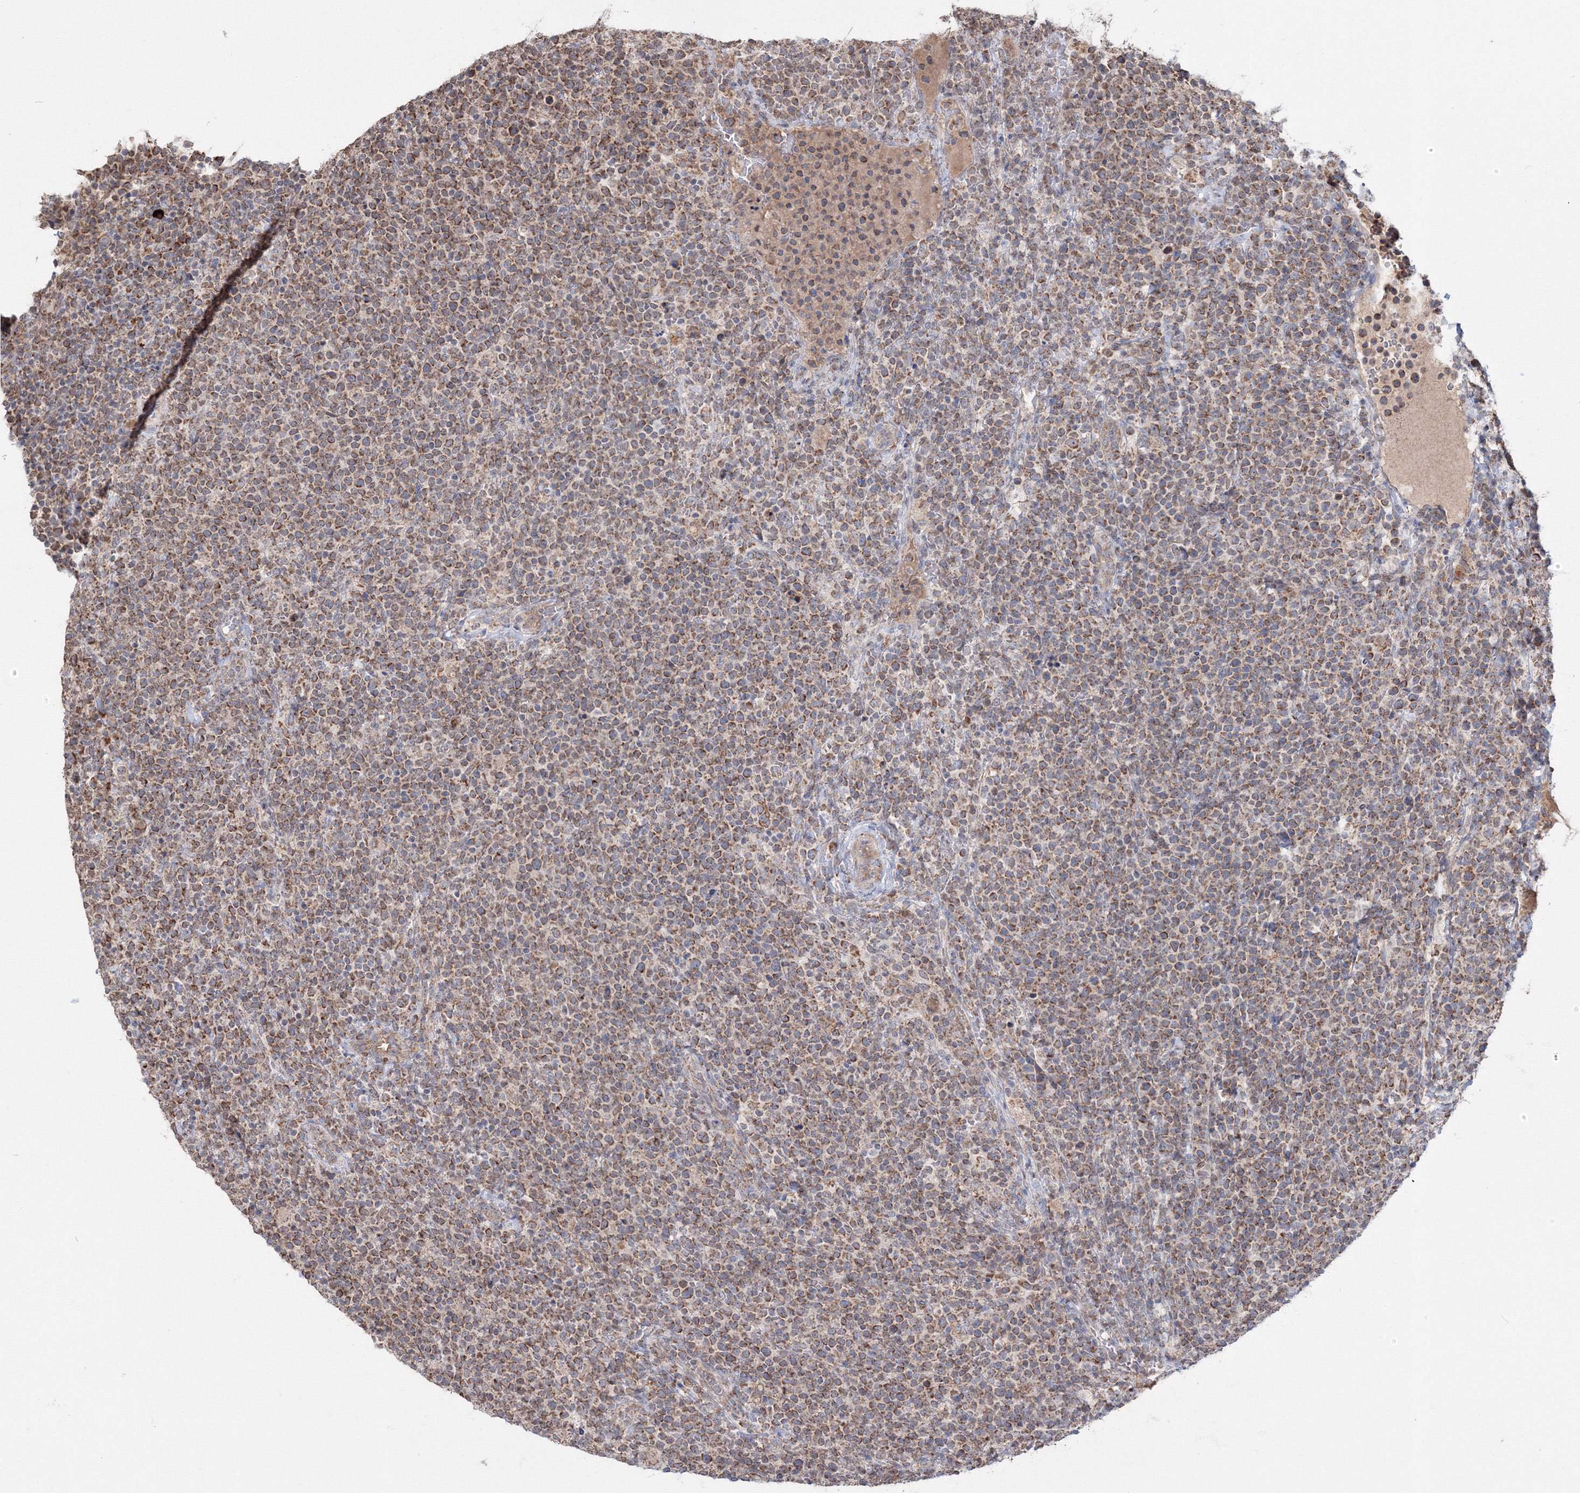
{"staining": {"intensity": "moderate", "quantity": ">75%", "location": "cytoplasmic/membranous"}, "tissue": "lymphoma", "cell_type": "Tumor cells", "image_type": "cancer", "snomed": [{"axis": "morphology", "description": "Malignant lymphoma, non-Hodgkin's type, High grade"}, {"axis": "topography", "description": "Lymph node"}], "caption": "Human lymphoma stained for a protein (brown) displays moderate cytoplasmic/membranous positive expression in approximately >75% of tumor cells.", "gene": "PEX13", "patient": {"sex": "male", "age": 61}}